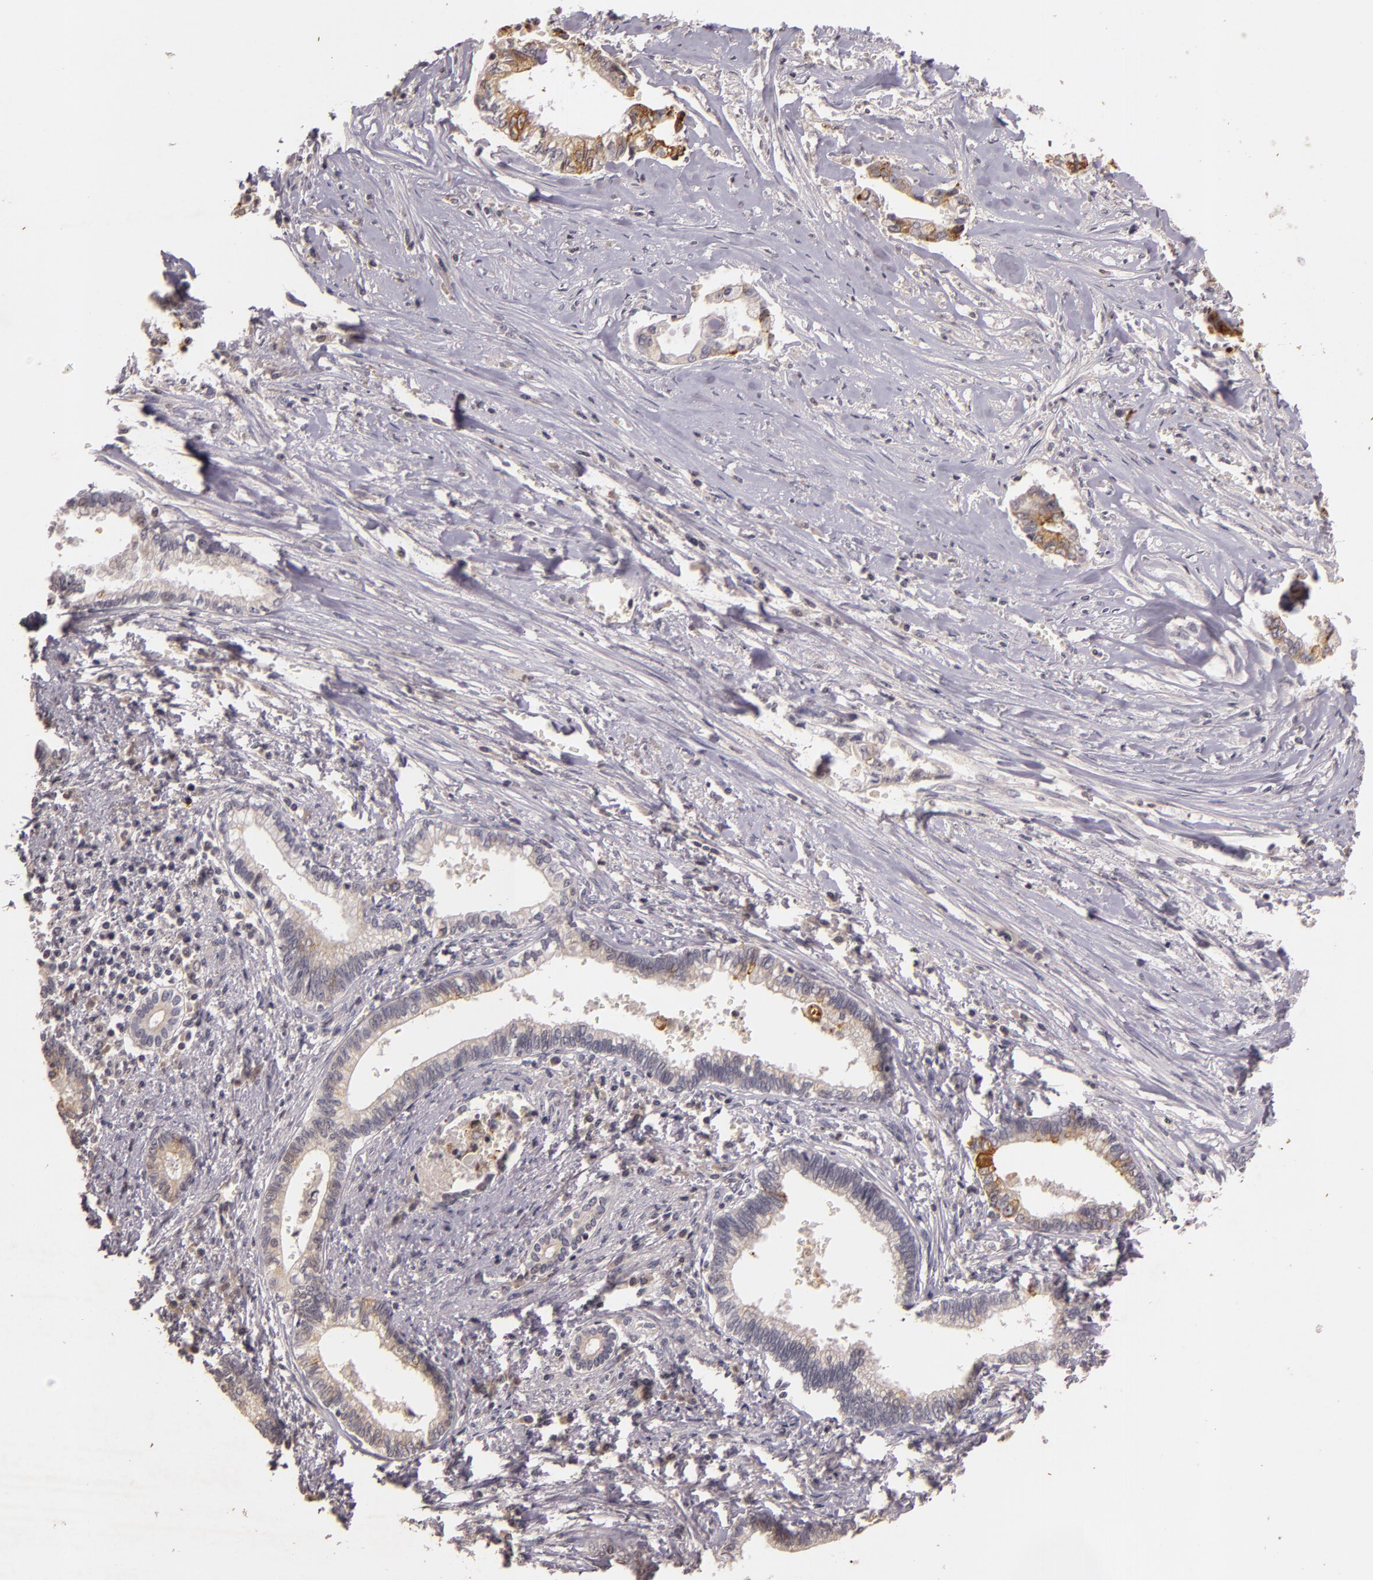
{"staining": {"intensity": "moderate", "quantity": "25%-75%", "location": "cytoplasmic/membranous"}, "tissue": "liver cancer", "cell_type": "Tumor cells", "image_type": "cancer", "snomed": [{"axis": "morphology", "description": "Cholangiocarcinoma"}, {"axis": "topography", "description": "Liver"}], "caption": "Protein expression by immunohistochemistry (IHC) shows moderate cytoplasmic/membranous staining in approximately 25%-75% of tumor cells in liver cholangiocarcinoma.", "gene": "TFF1", "patient": {"sex": "male", "age": 57}}